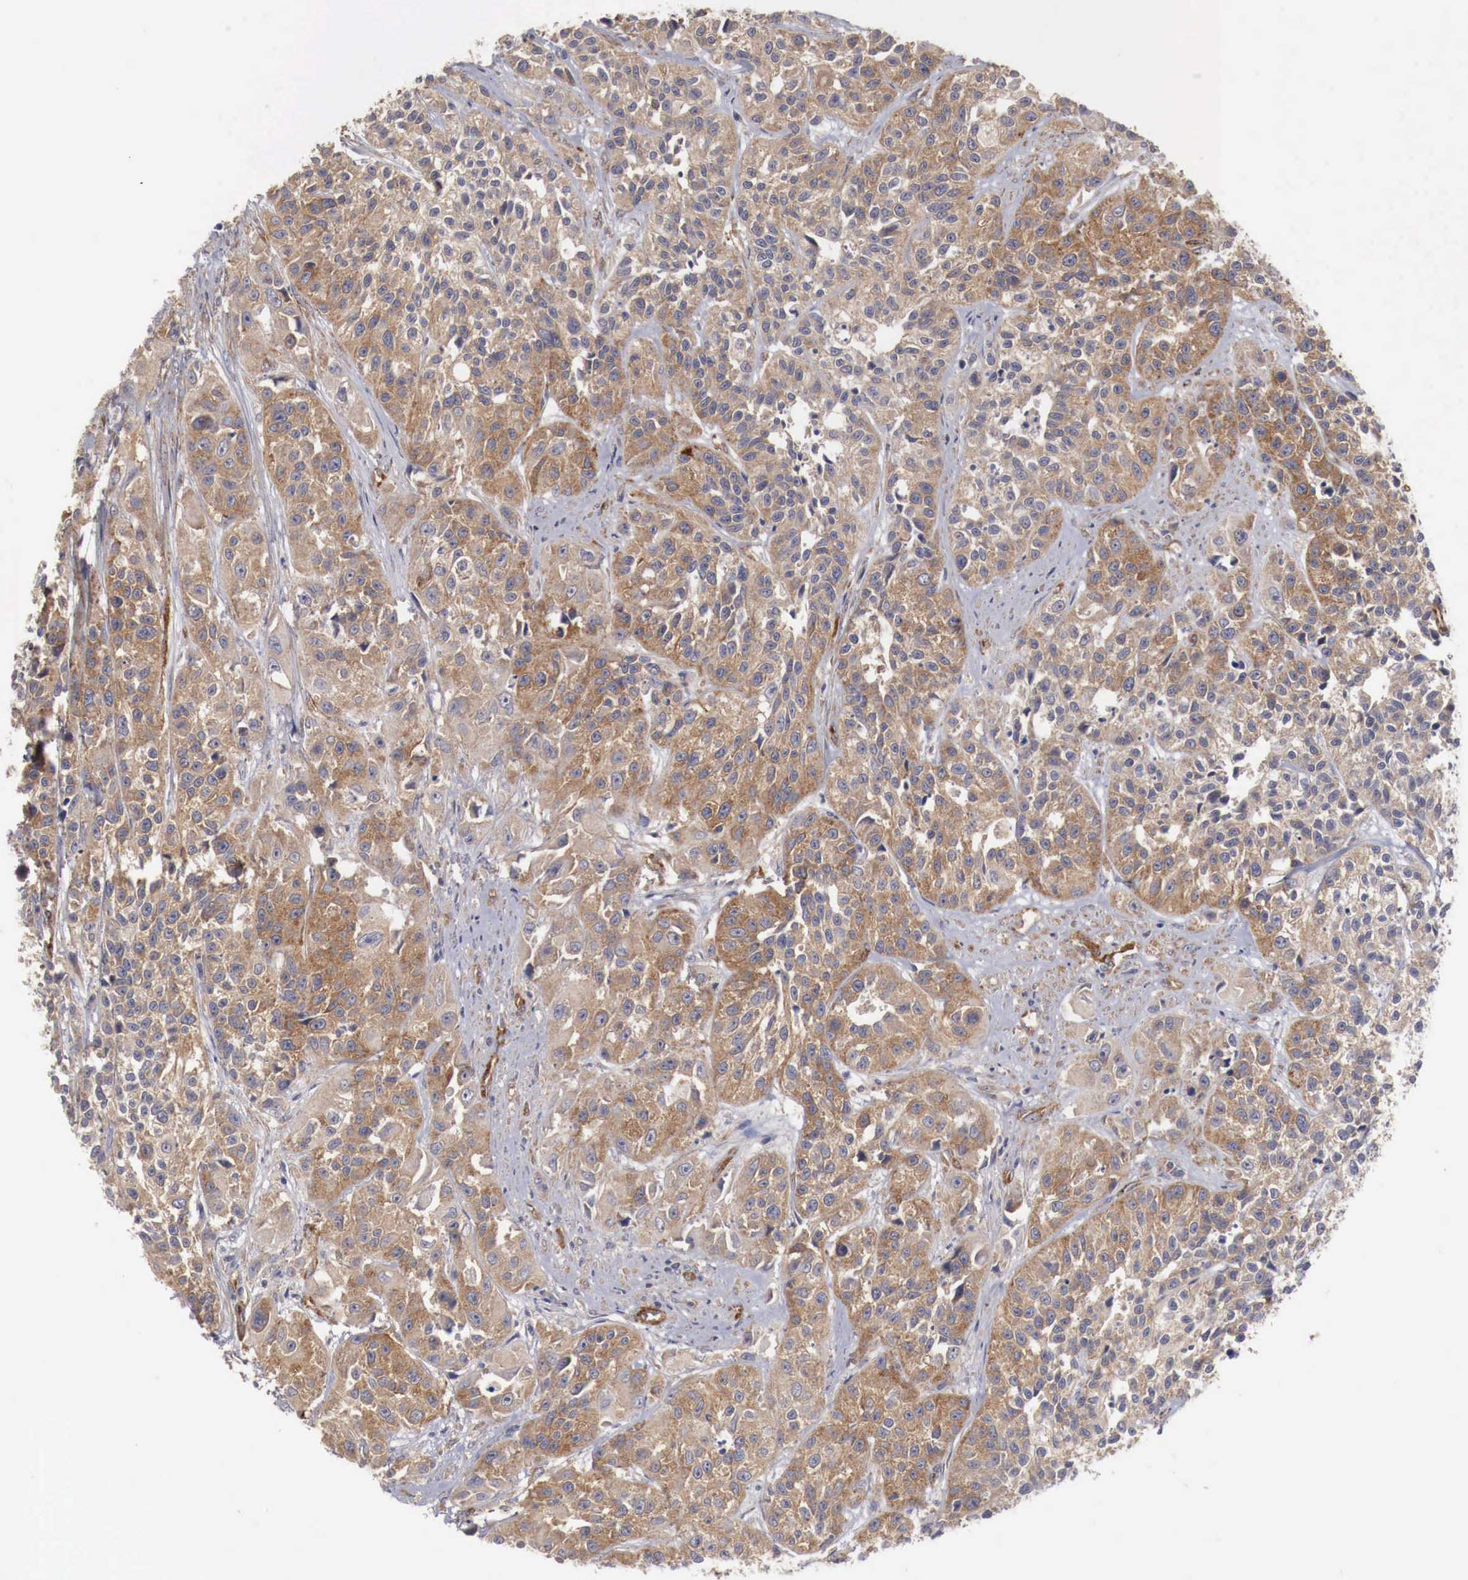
{"staining": {"intensity": "moderate", "quantity": ">75%", "location": "cytoplasmic/membranous"}, "tissue": "urothelial cancer", "cell_type": "Tumor cells", "image_type": "cancer", "snomed": [{"axis": "morphology", "description": "Urothelial carcinoma, High grade"}, {"axis": "topography", "description": "Urinary bladder"}], "caption": "A histopathology image showing moderate cytoplasmic/membranous staining in approximately >75% of tumor cells in urothelial carcinoma (high-grade), as visualized by brown immunohistochemical staining.", "gene": "ARMCX4", "patient": {"sex": "female", "age": 81}}